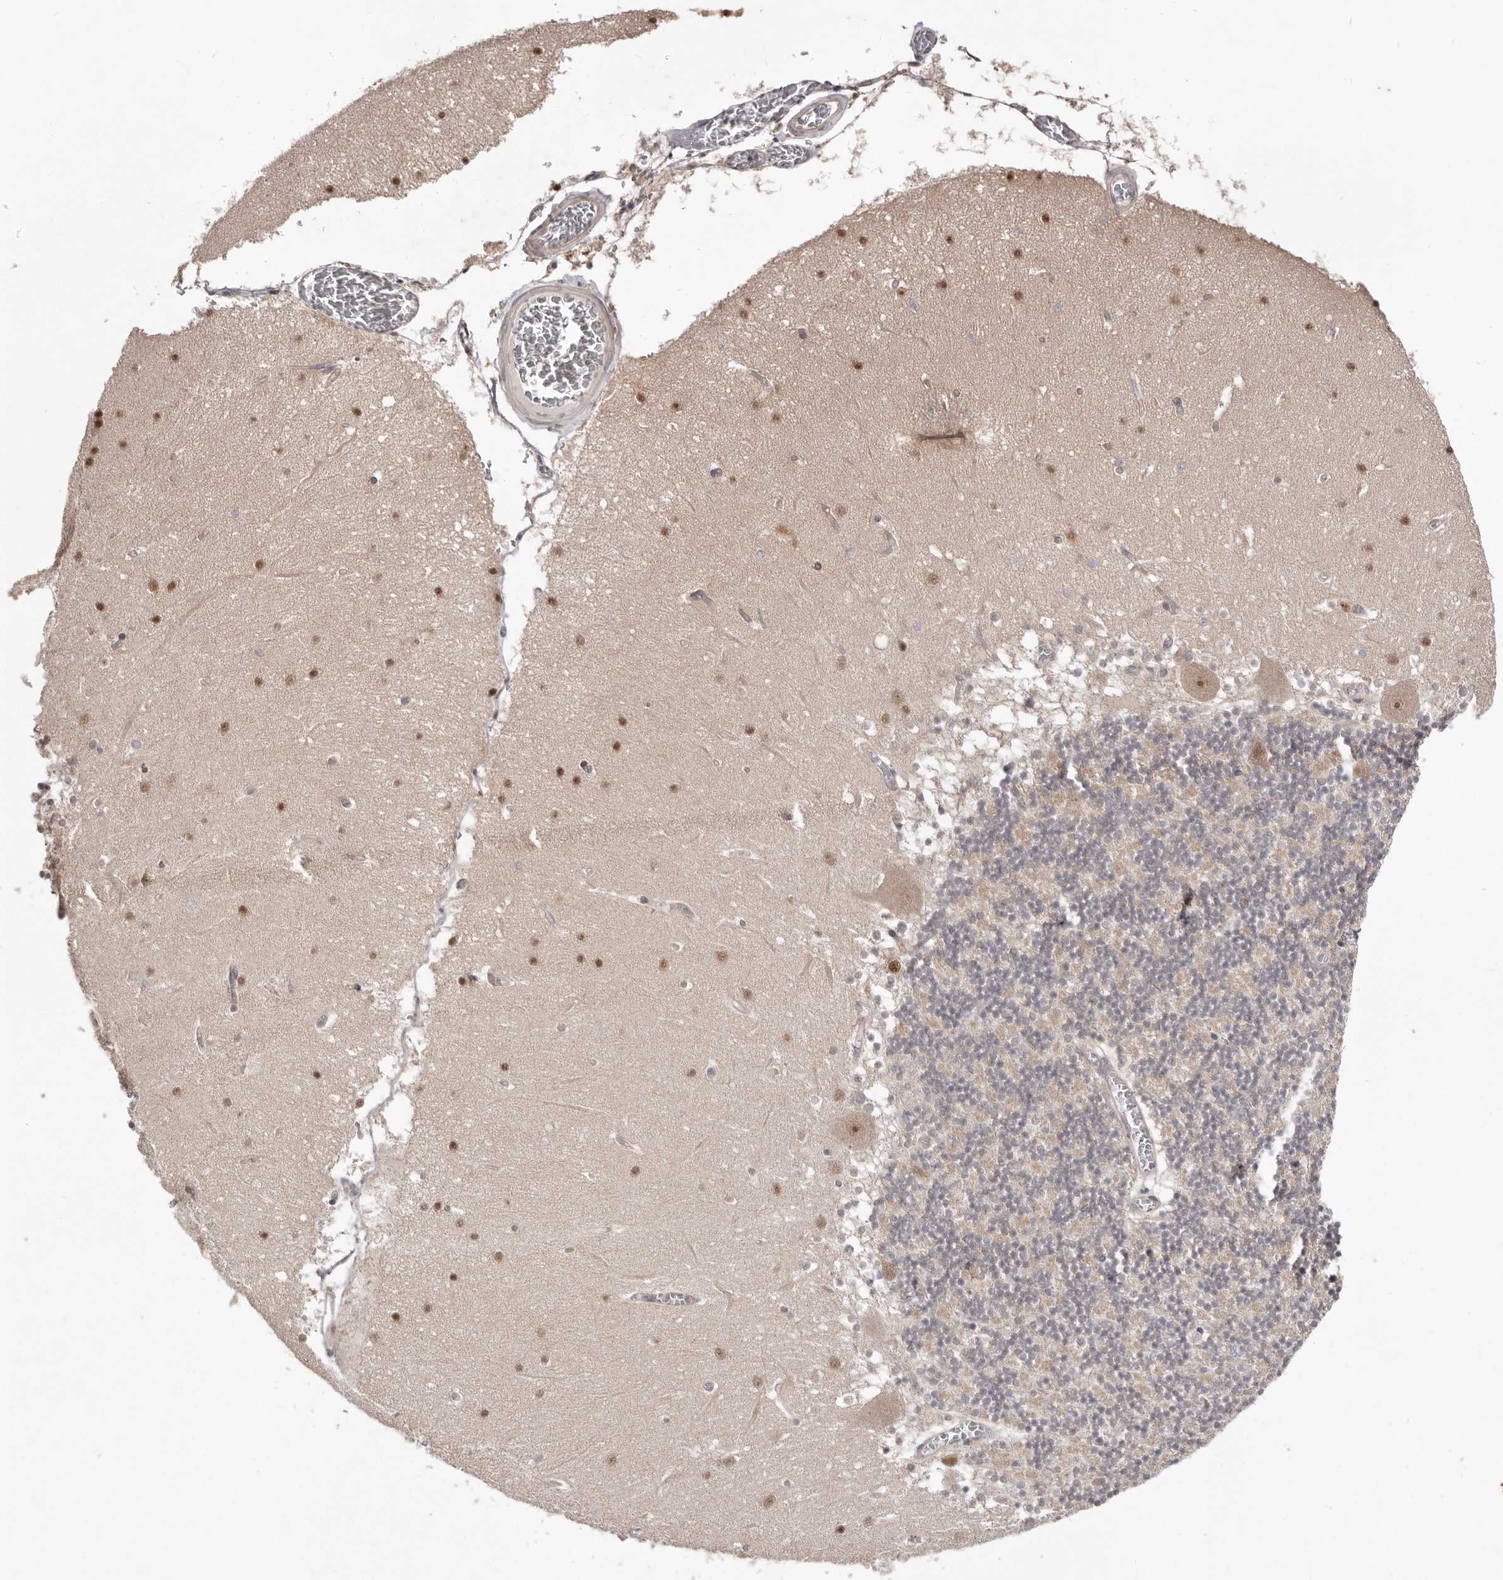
{"staining": {"intensity": "weak", "quantity": "25%-75%", "location": "cytoplasmic/membranous"}, "tissue": "cerebellum", "cell_type": "Cells in granular layer", "image_type": "normal", "snomed": [{"axis": "morphology", "description": "Normal tissue, NOS"}, {"axis": "topography", "description": "Cerebellum"}], "caption": "IHC image of benign cerebellum: human cerebellum stained using immunohistochemistry (IHC) reveals low levels of weak protein expression localized specifically in the cytoplasmic/membranous of cells in granular layer, appearing as a cytoplasmic/membranous brown color.", "gene": "NSUN4", "patient": {"sex": "female", "age": 28}}